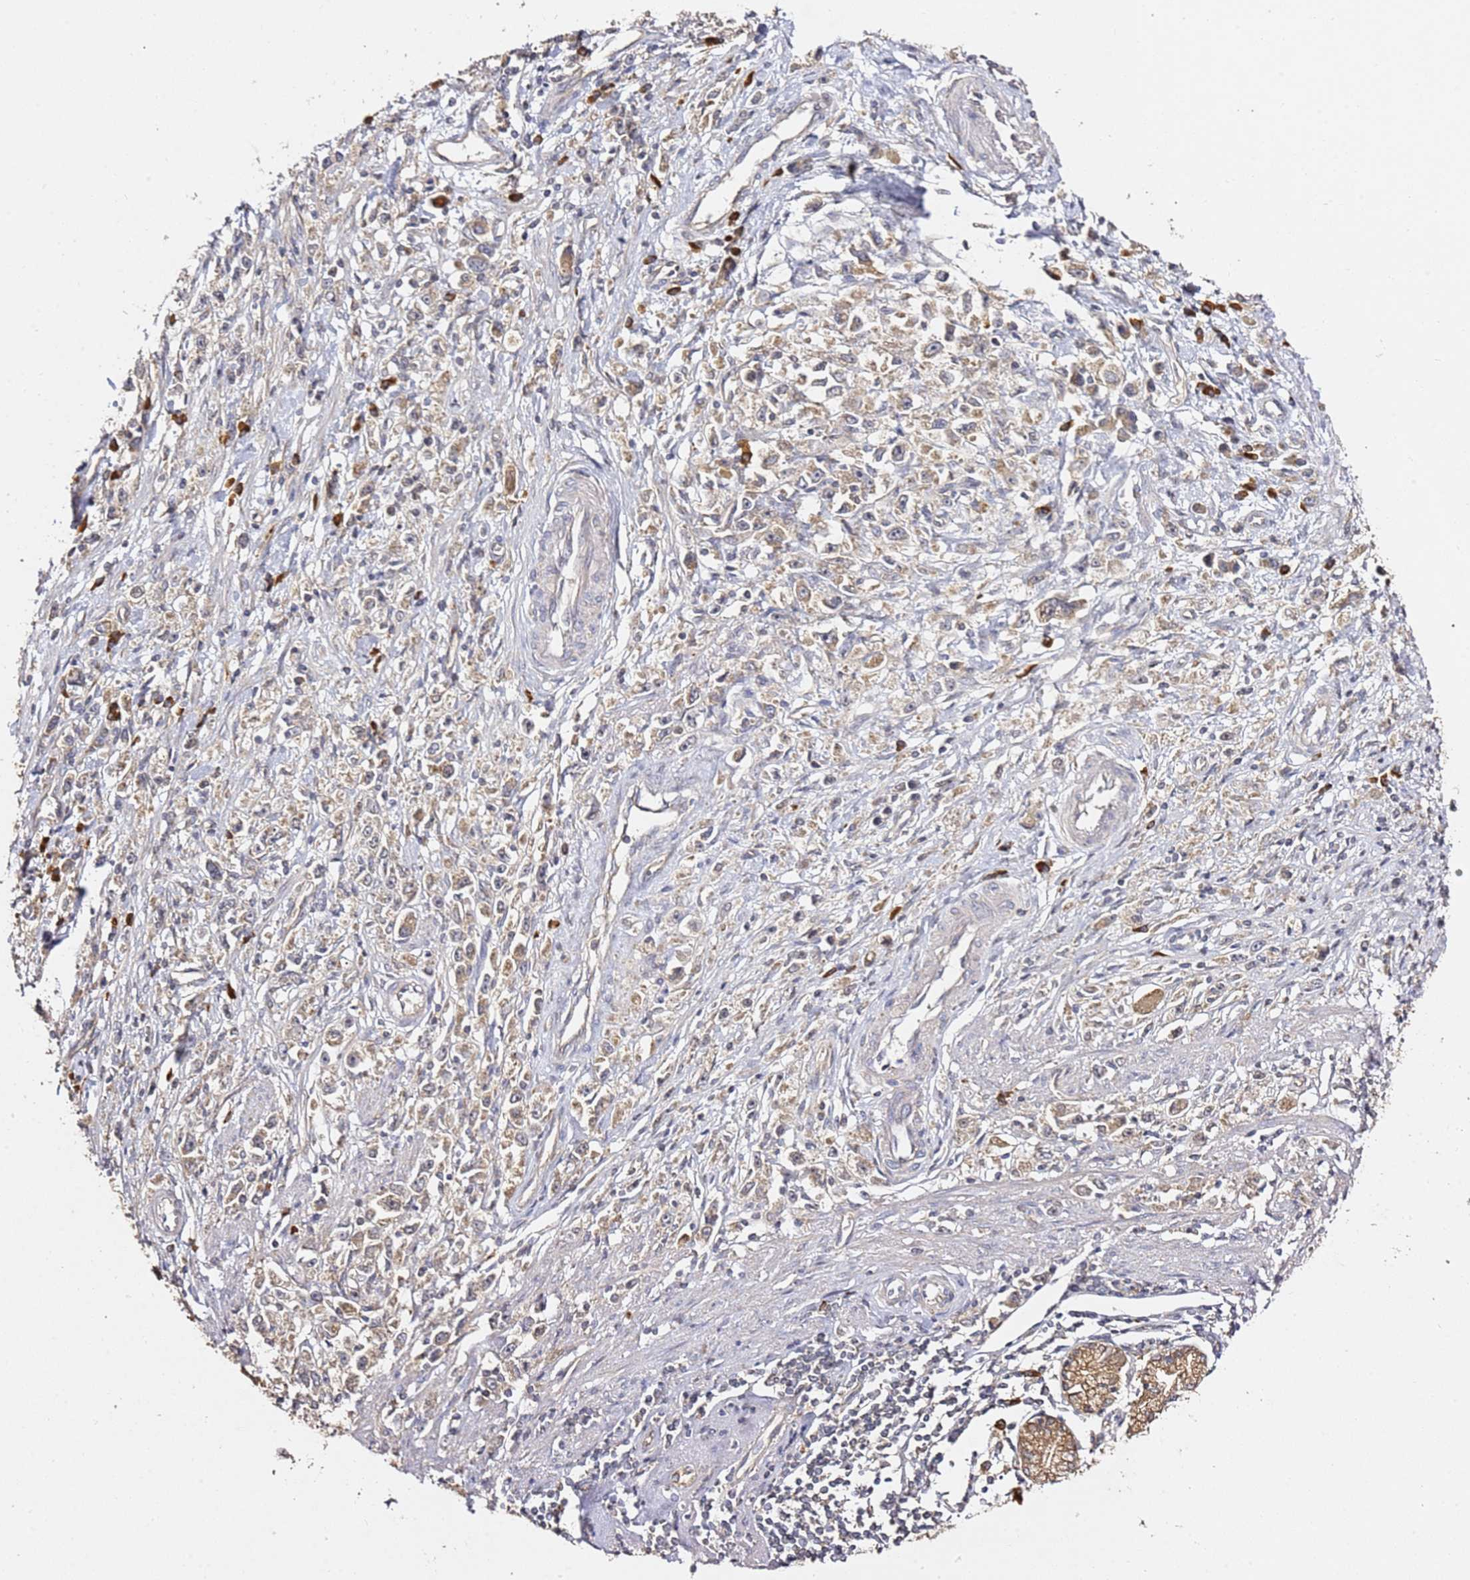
{"staining": {"intensity": "weak", "quantity": "<25%", "location": "cytoplasmic/membranous"}, "tissue": "stomach cancer", "cell_type": "Tumor cells", "image_type": "cancer", "snomed": [{"axis": "morphology", "description": "Adenocarcinoma, NOS"}, {"axis": "topography", "description": "Stomach"}], "caption": "DAB (3,3'-diaminobenzidine) immunohistochemical staining of human stomach adenocarcinoma shows no significant positivity in tumor cells.", "gene": "OSBPL2", "patient": {"sex": "female", "age": 59}}